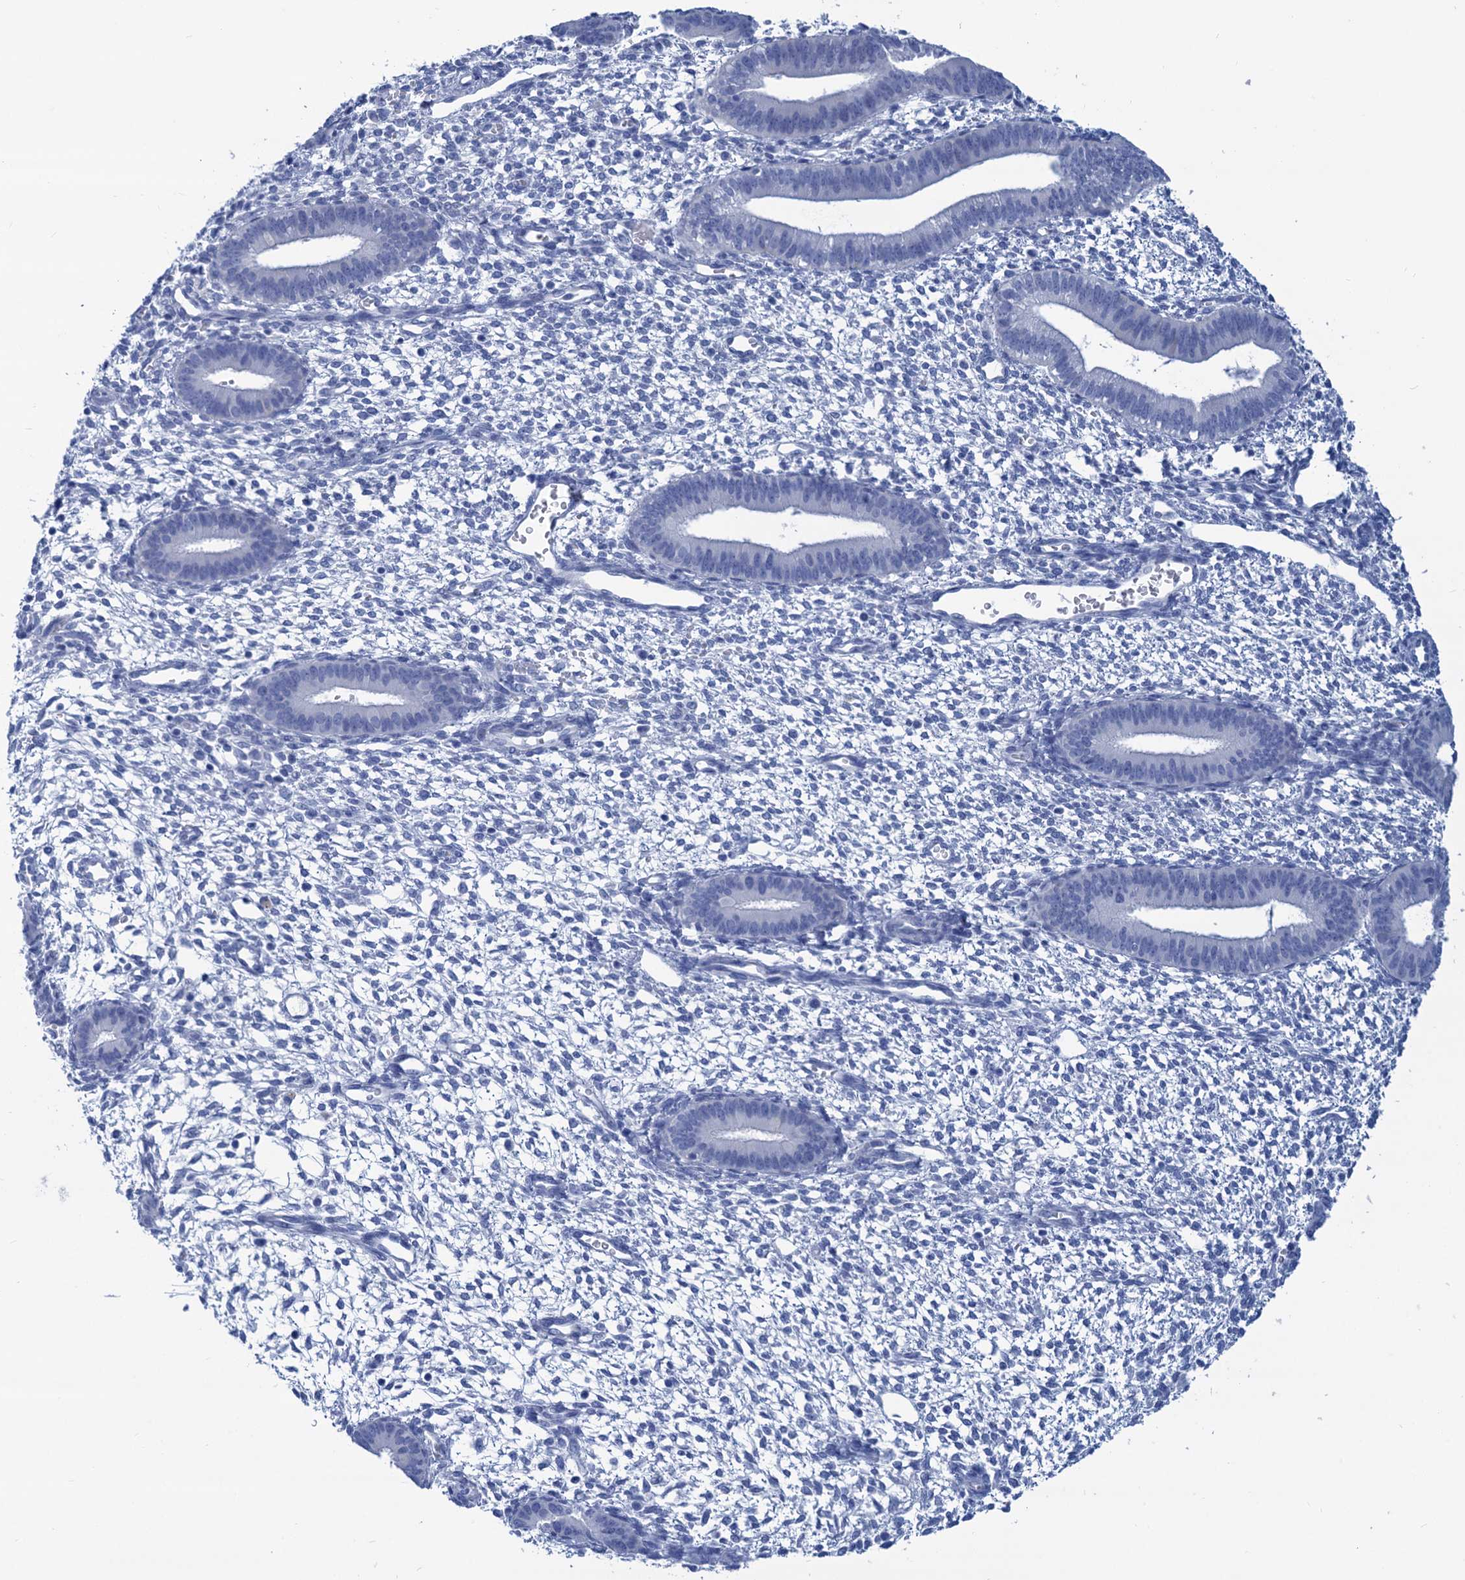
{"staining": {"intensity": "negative", "quantity": "none", "location": "none"}, "tissue": "endometrium", "cell_type": "Cells in endometrial stroma", "image_type": "normal", "snomed": [{"axis": "morphology", "description": "Normal tissue, NOS"}, {"axis": "topography", "description": "Endometrium"}], "caption": "High magnification brightfield microscopy of unremarkable endometrium stained with DAB (brown) and counterstained with hematoxylin (blue): cells in endometrial stroma show no significant staining.", "gene": "CABYR", "patient": {"sex": "female", "age": 46}}